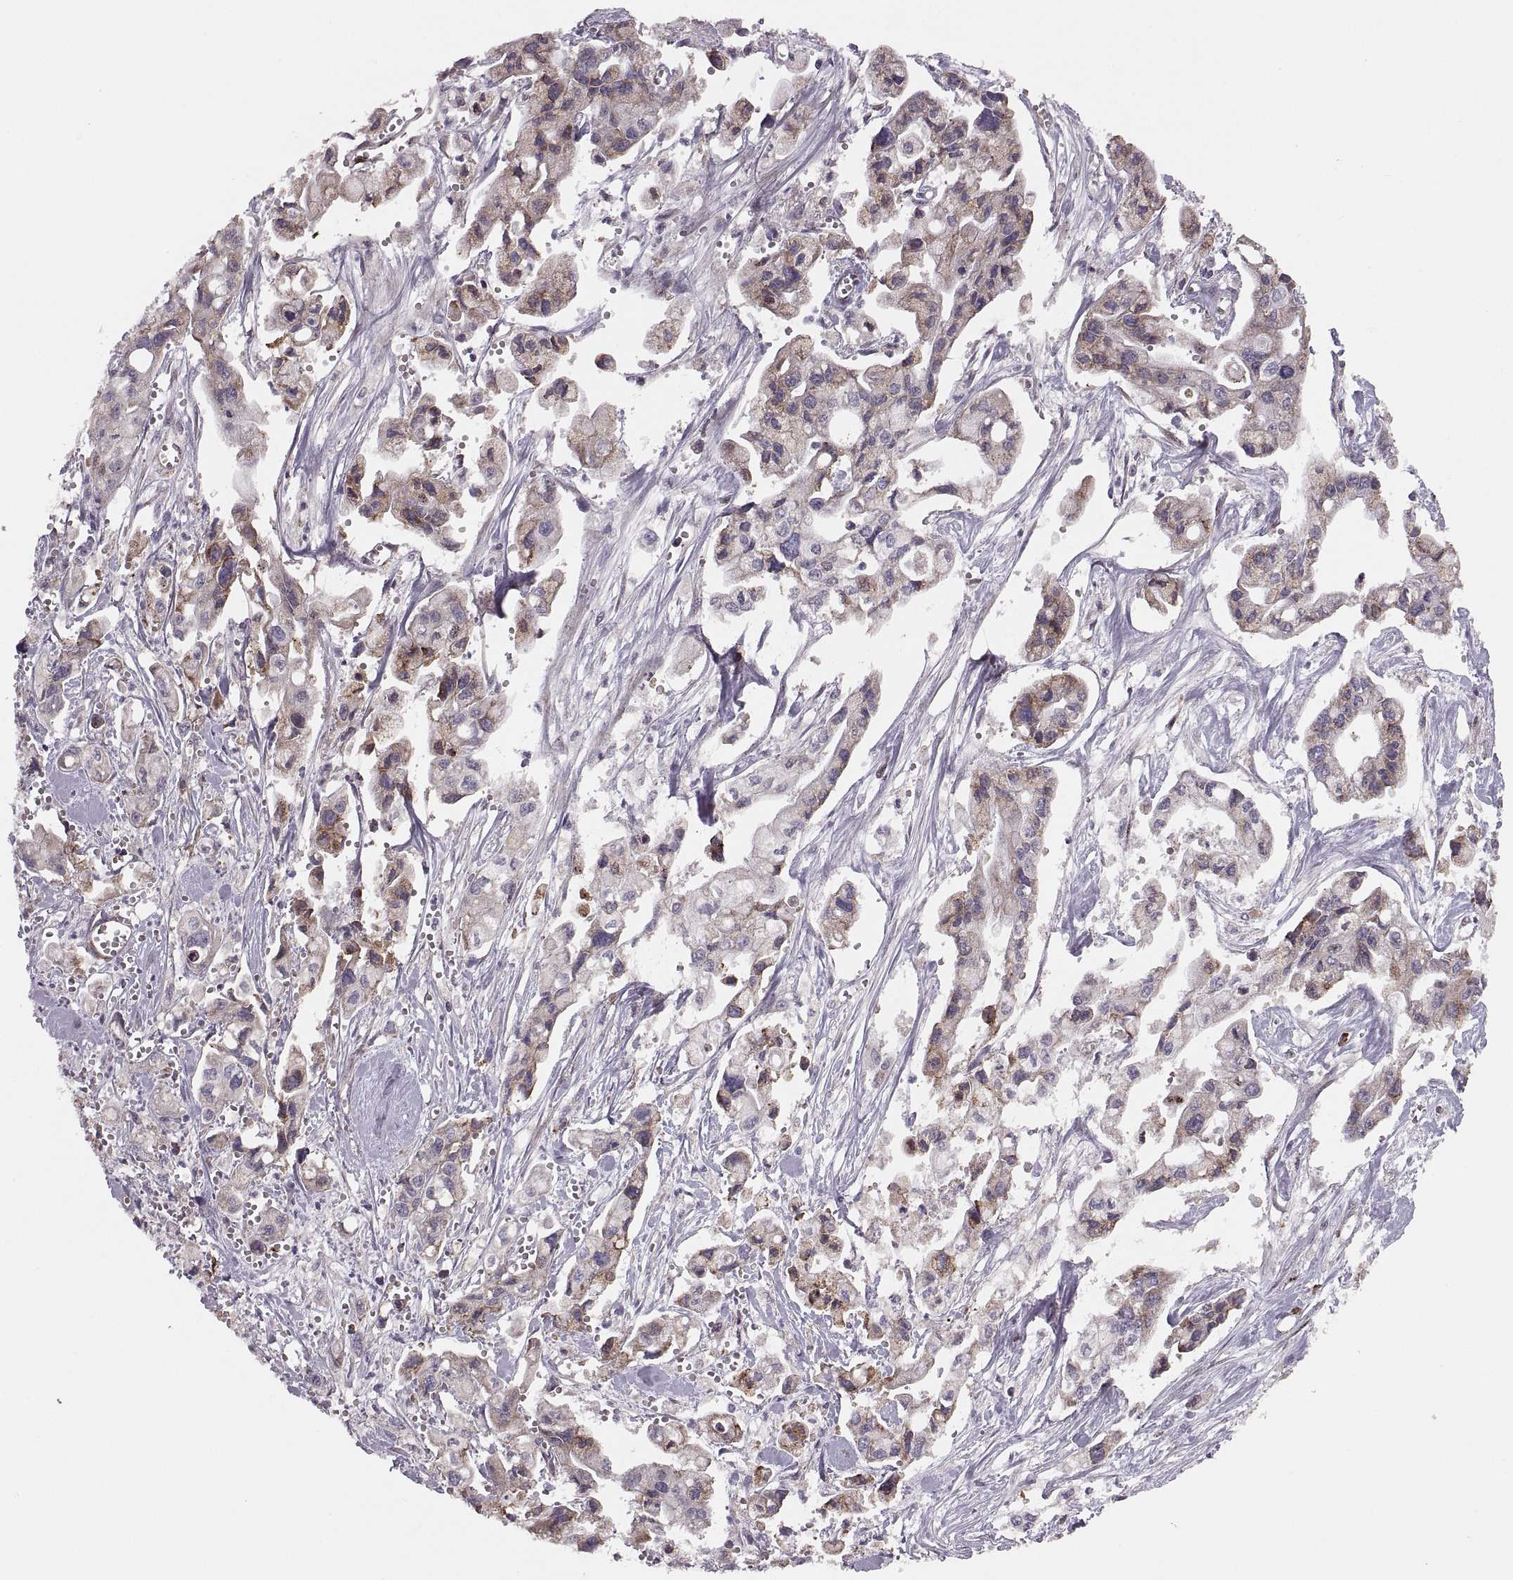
{"staining": {"intensity": "moderate", "quantity": "<25%", "location": "cytoplasmic/membranous"}, "tissue": "pancreatic cancer", "cell_type": "Tumor cells", "image_type": "cancer", "snomed": [{"axis": "morphology", "description": "Adenocarcinoma, NOS"}, {"axis": "topography", "description": "Pancreas"}], "caption": "A brown stain labels moderate cytoplasmic/membranous positivity of a protein in human pancreatic cancer (adenocarcinoma) tumor cells.", "gene": "ZCCHC17", "patient": {"sex": "male", "age": 70}}